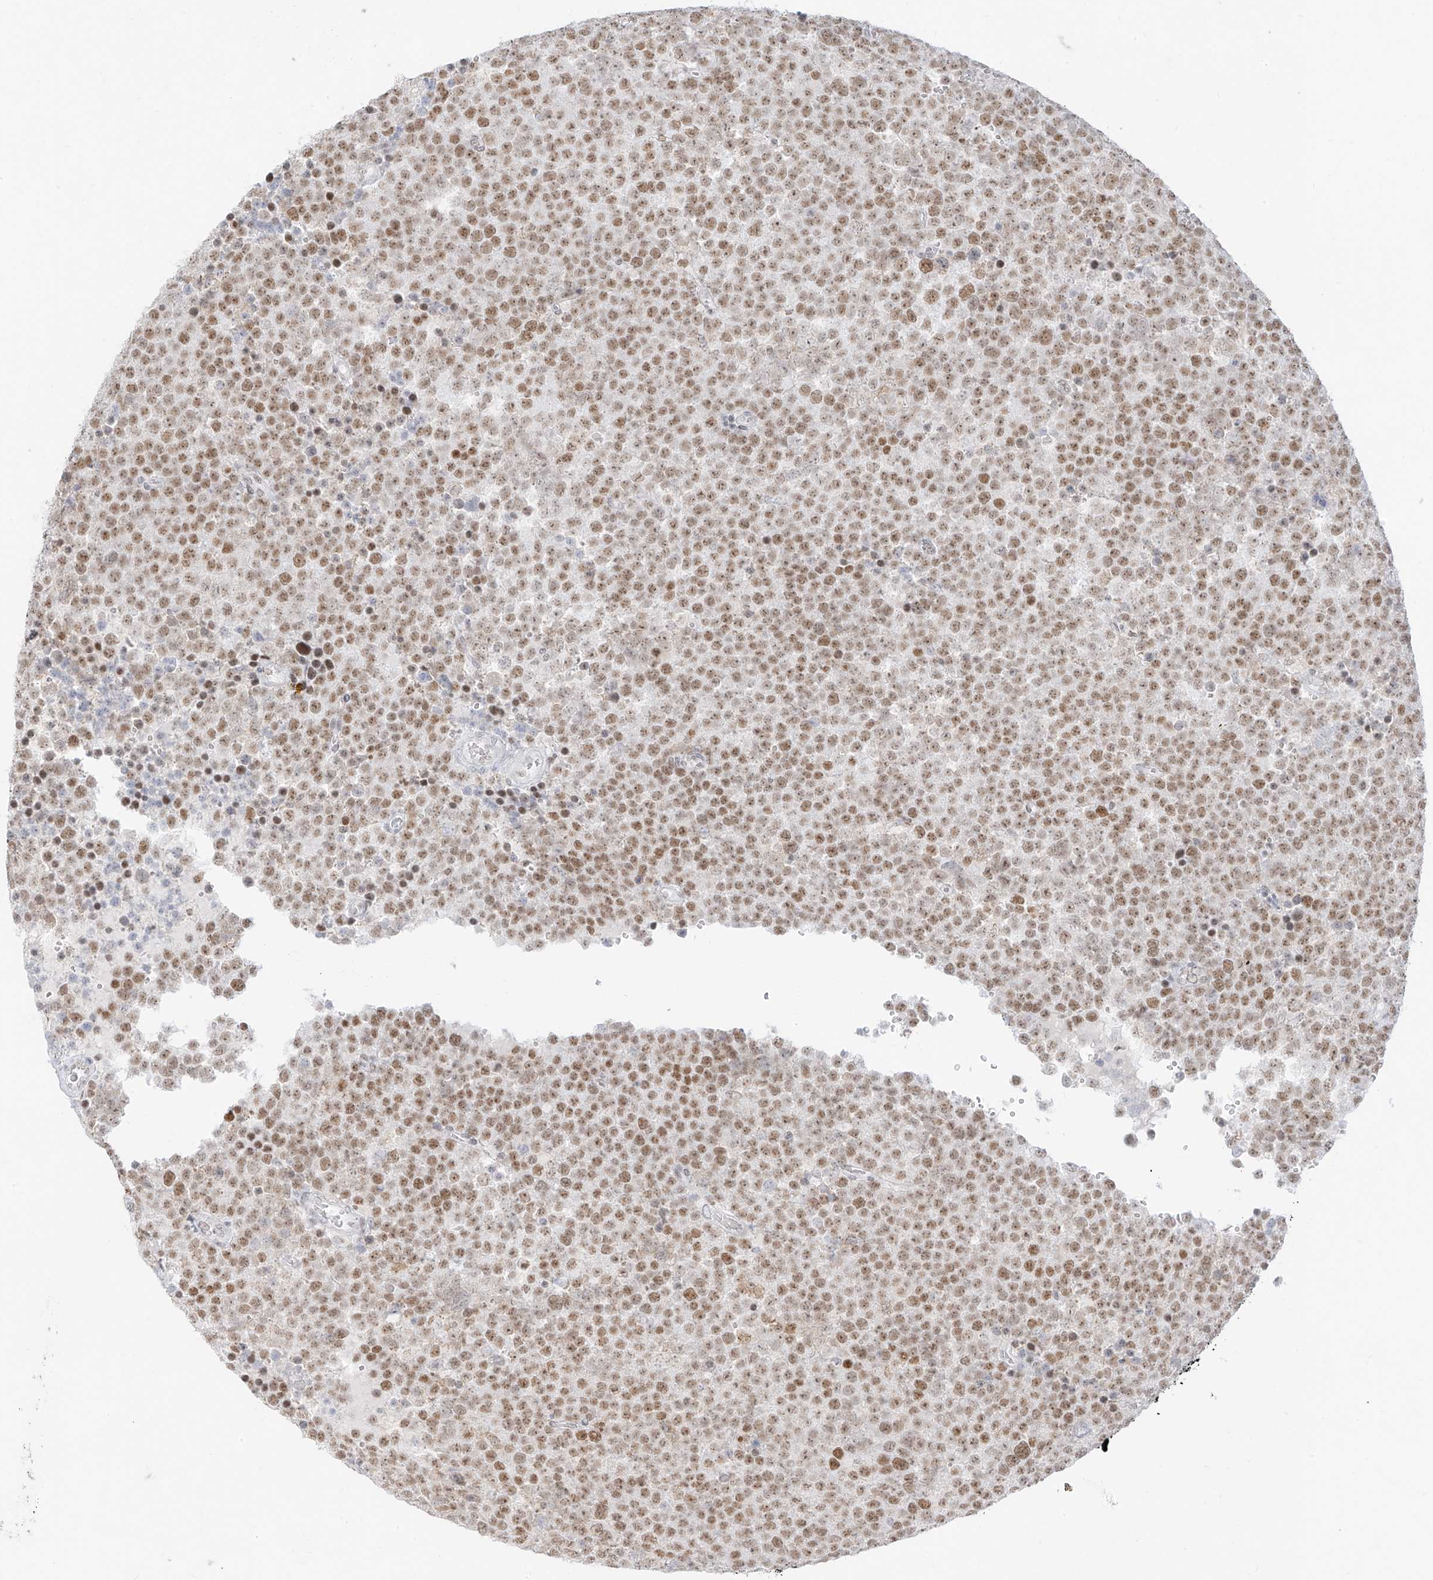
{"staining": {"intensity": "moderate", "quantity": ">75%", "location": "nuclear"}, "tissue": "testis cancer", "cell_type": "Tumor cells", "image_type": "cancer", "snomed": [{"axis": "morphology", "description": "Seminoma, NOS"}, {"axis": "topography", "description": "Testis"}], "caption": "Brown immunohistochemical staining in human seminoma (testis) reveals moderate nuclear expression in about >75% of tumor cells.", "gene": "SUPT5H", "patient": {"sex": "male", "age": 71}}